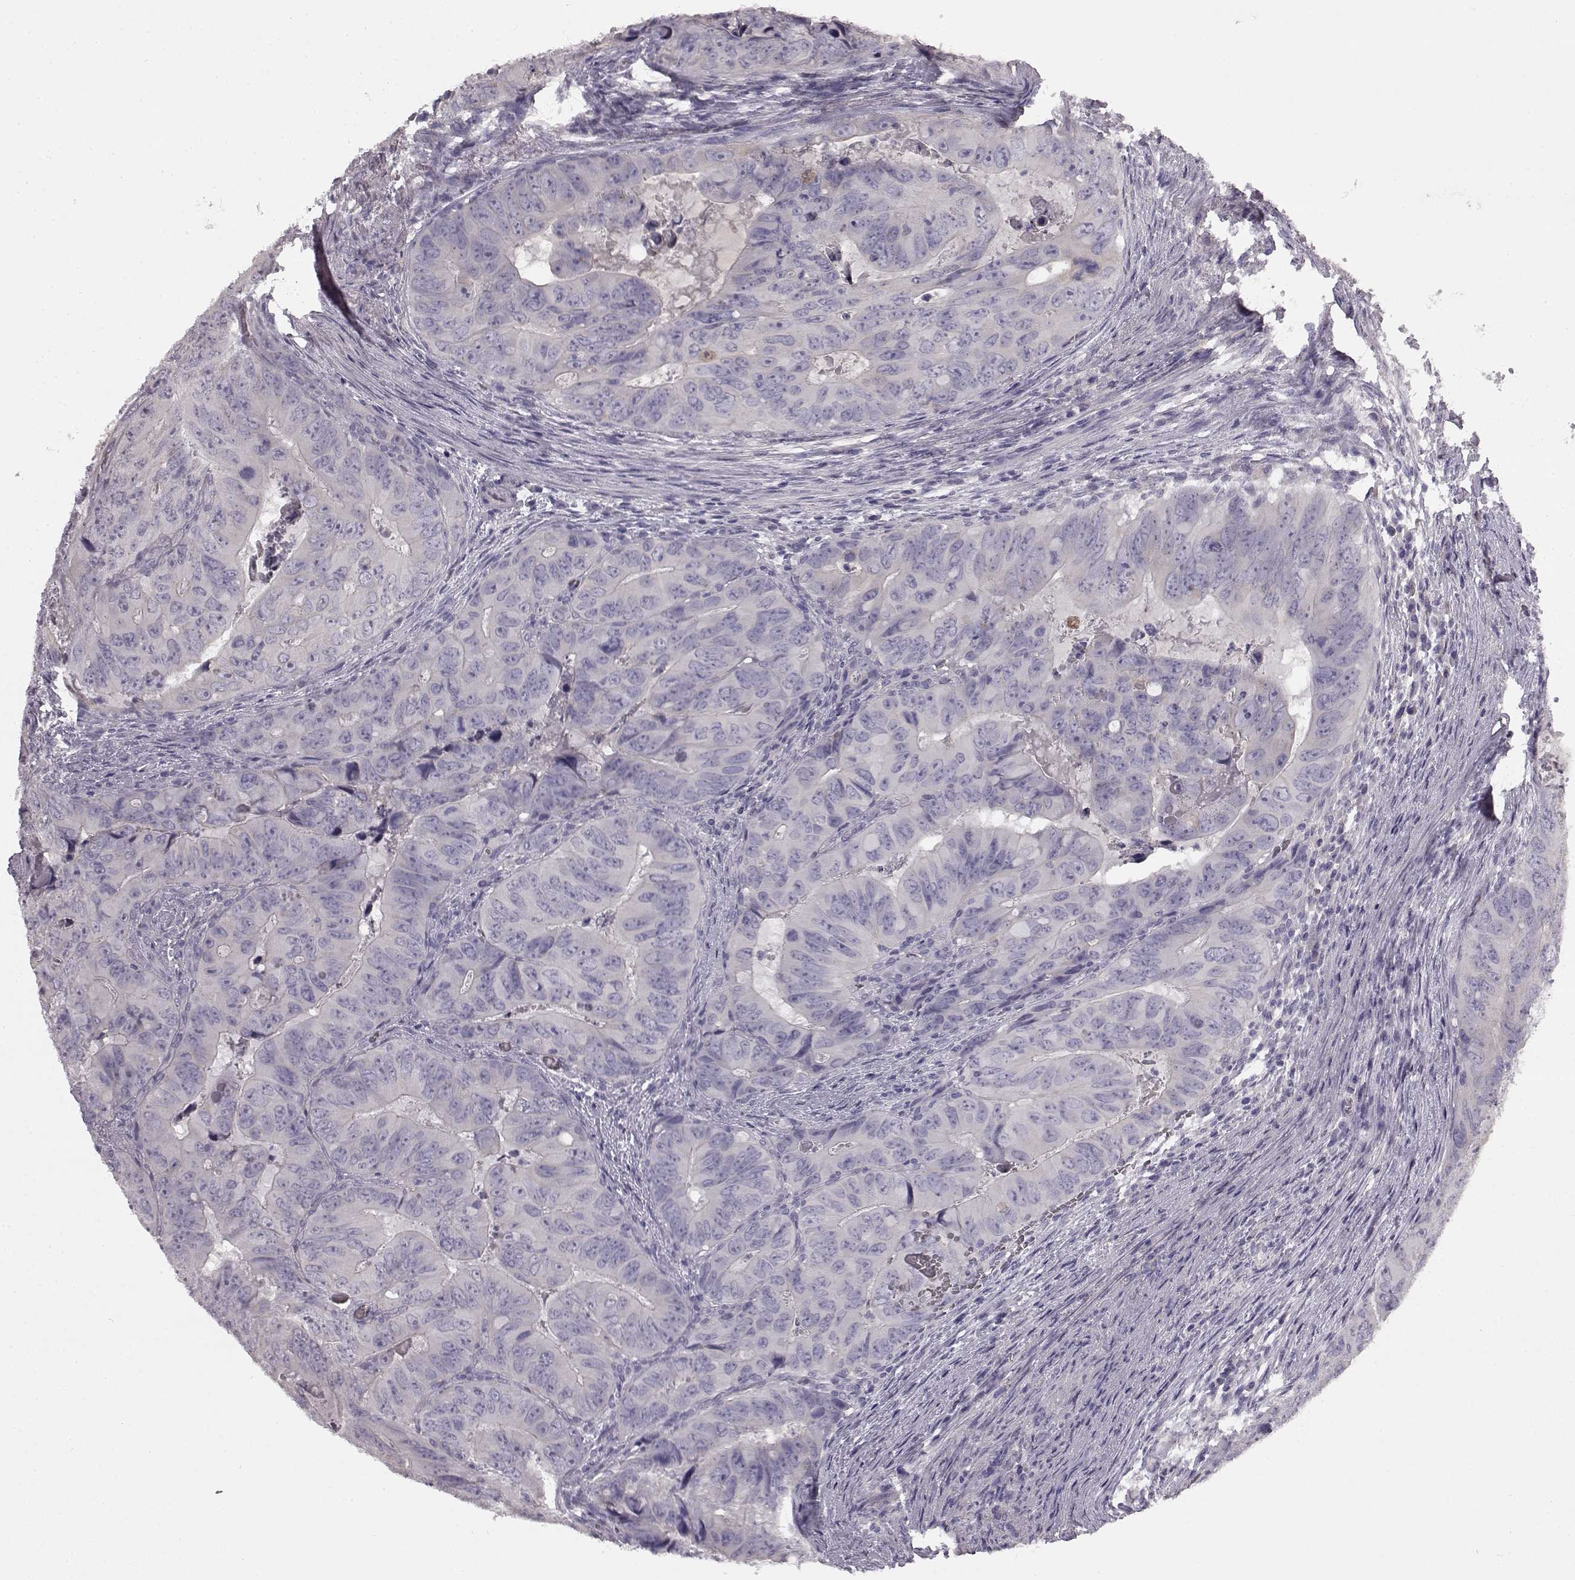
{"staining": {"intensity": "negative", "quantity": "none", "location": "none"}, "tissue": "colorectal cancer", "cell_type": "Tumor cells", "image_type": "cancer", "snomed": [{"axis": "morphology", "description": "Adenocarcinoma, NOS"}, {"axis": "topography", "description": "Colon"}], "caption": "This is an immunohistochemistry (IHC) photomicrograph of colorectal cancer. There is no expression in tumor cells.", "gene": "KRT85", "patient": {"sex": "male", "age": 79}}